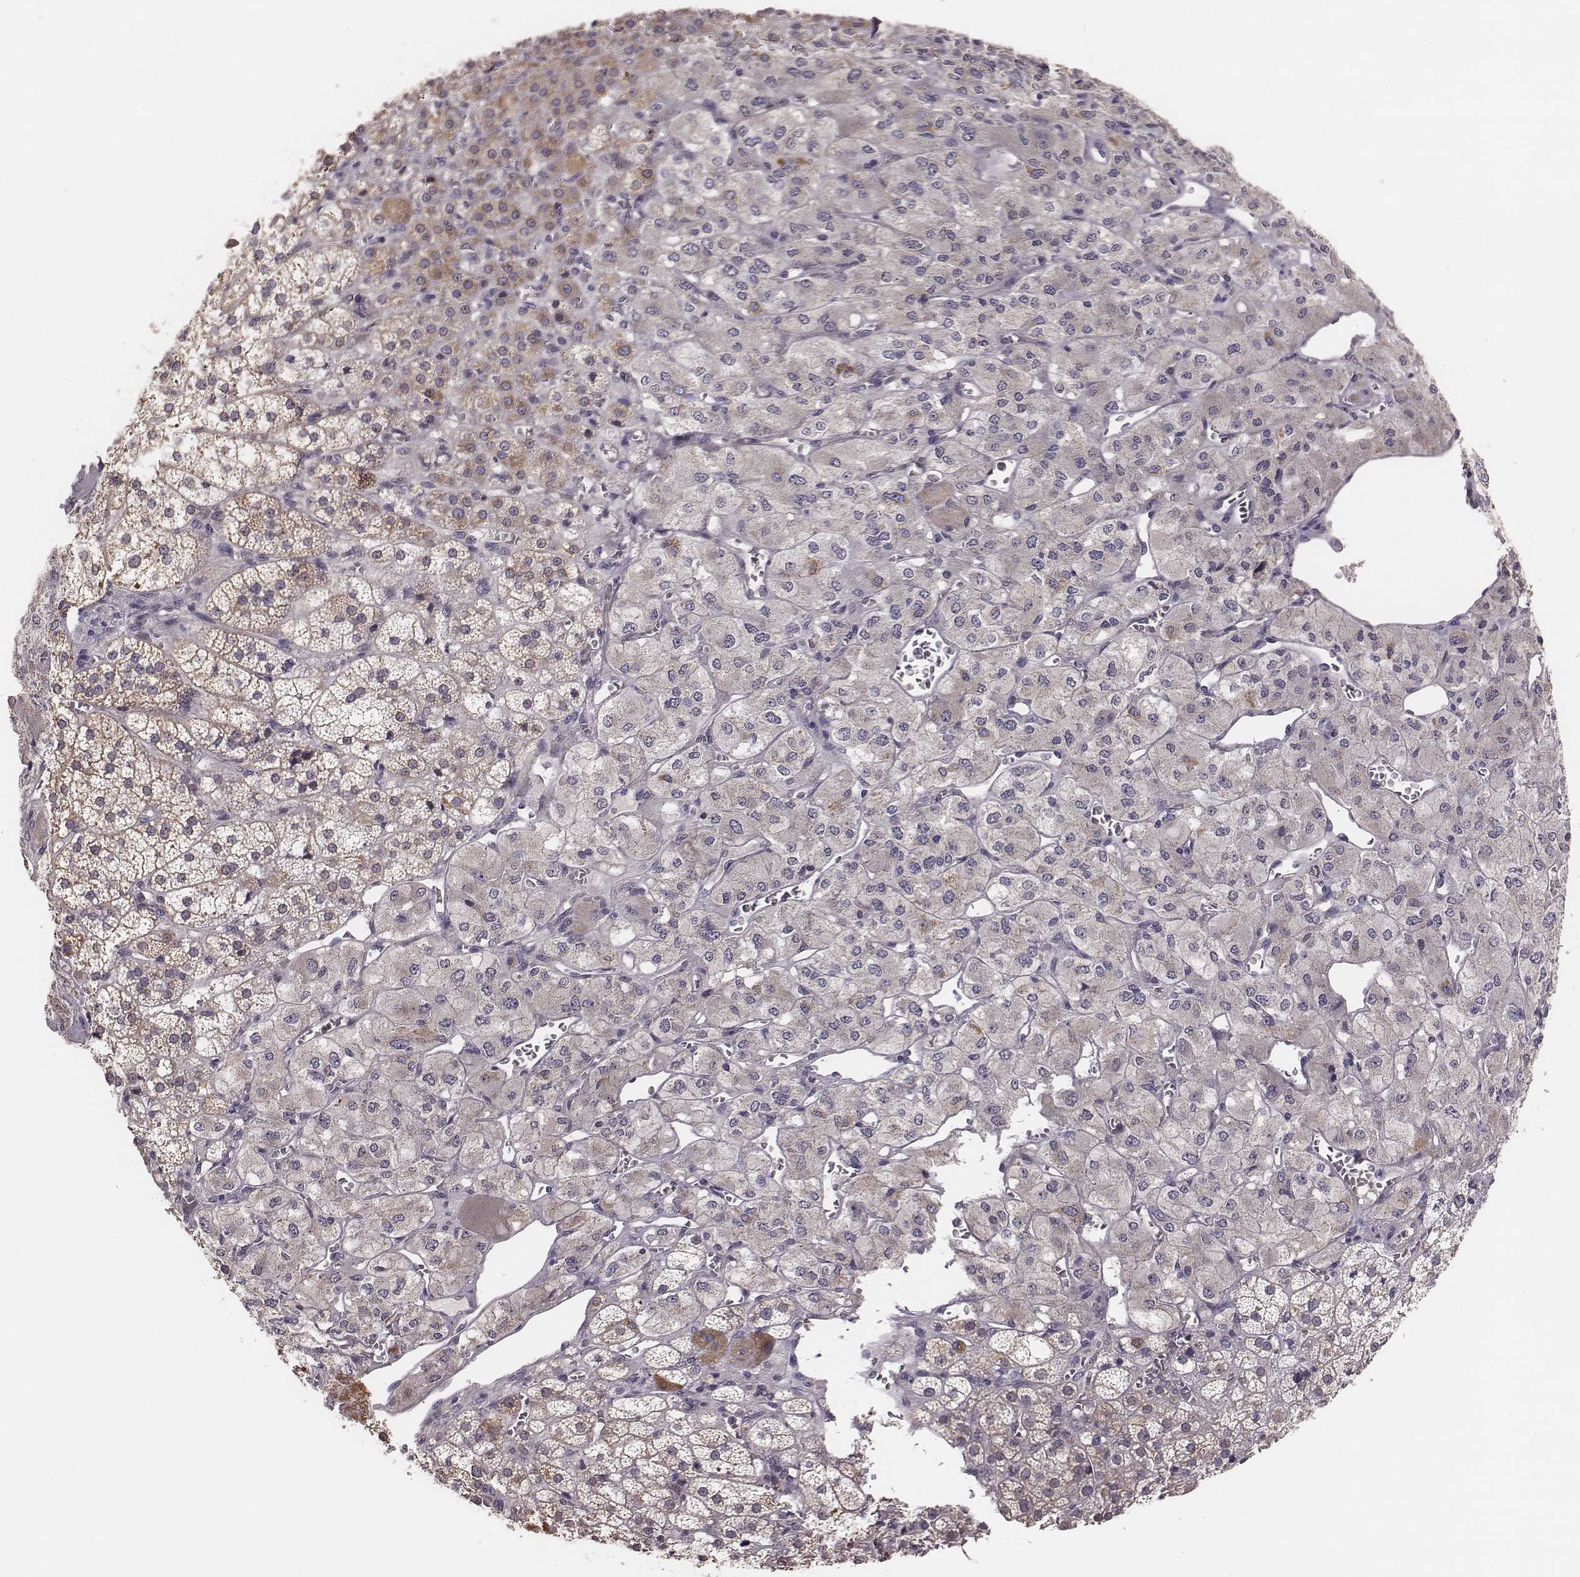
{"staining": {"intensity": "weak", "quantity": "25%-75%", "location": "cytoplasmic/membranous"}, "tissue": "adrenal gland", "cell_type": "Glandular cells", "image_type": "normal", "snomed": [{"axis": "morphology", "description": "Normal tissue, NOS"}, {"axis": "topography", "description": "Adrenal gland"}], "caption": "Glandular cells exhibit weak cytoplasmic/membranous staining in approximately 25%-75% of cells in normal adrenal gland.", "gene": "HAVCR1", "patient": {"sex": "female", "age": 60}}